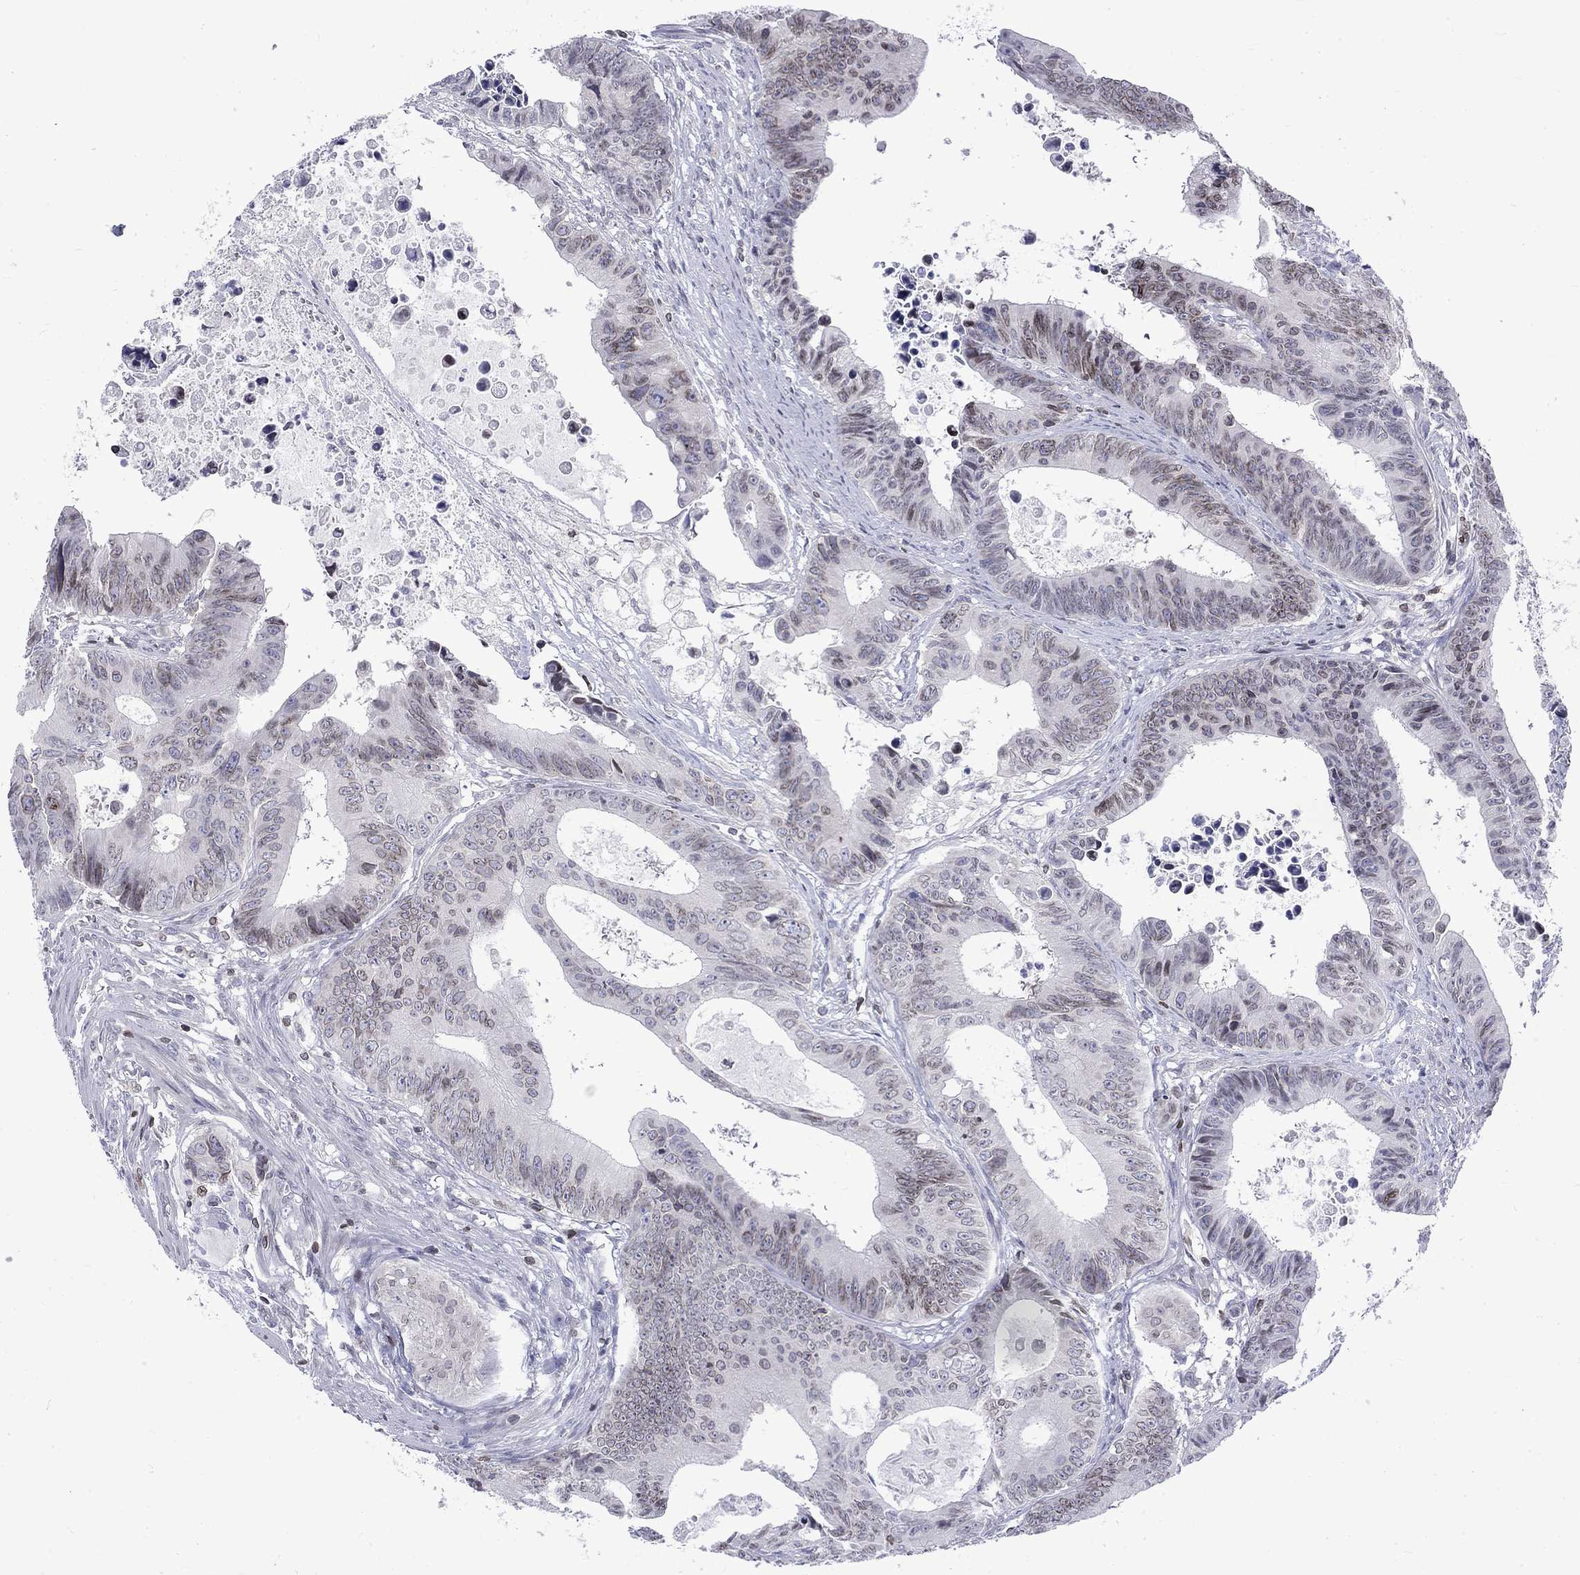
{"staining": {"intensity": "weak", "quantity": "<25%", "location": "cytoplasmic/membranous,nuclear"}, "tissue": "colorectal cancer", "cell_type": "Tumor cells", "image_type": "cancer", "snomed": [{"axis": "morphology", "description": "Adenocarcinoma, NOS"}, {"axis": "topography", "description": "Colon"}], "caption": "Tumor cells are negative for brown protein staining in colorectal cancer (adenocarcinoma).", "gene": "SLA", "patient": {"sex": "female", "age": 87}}